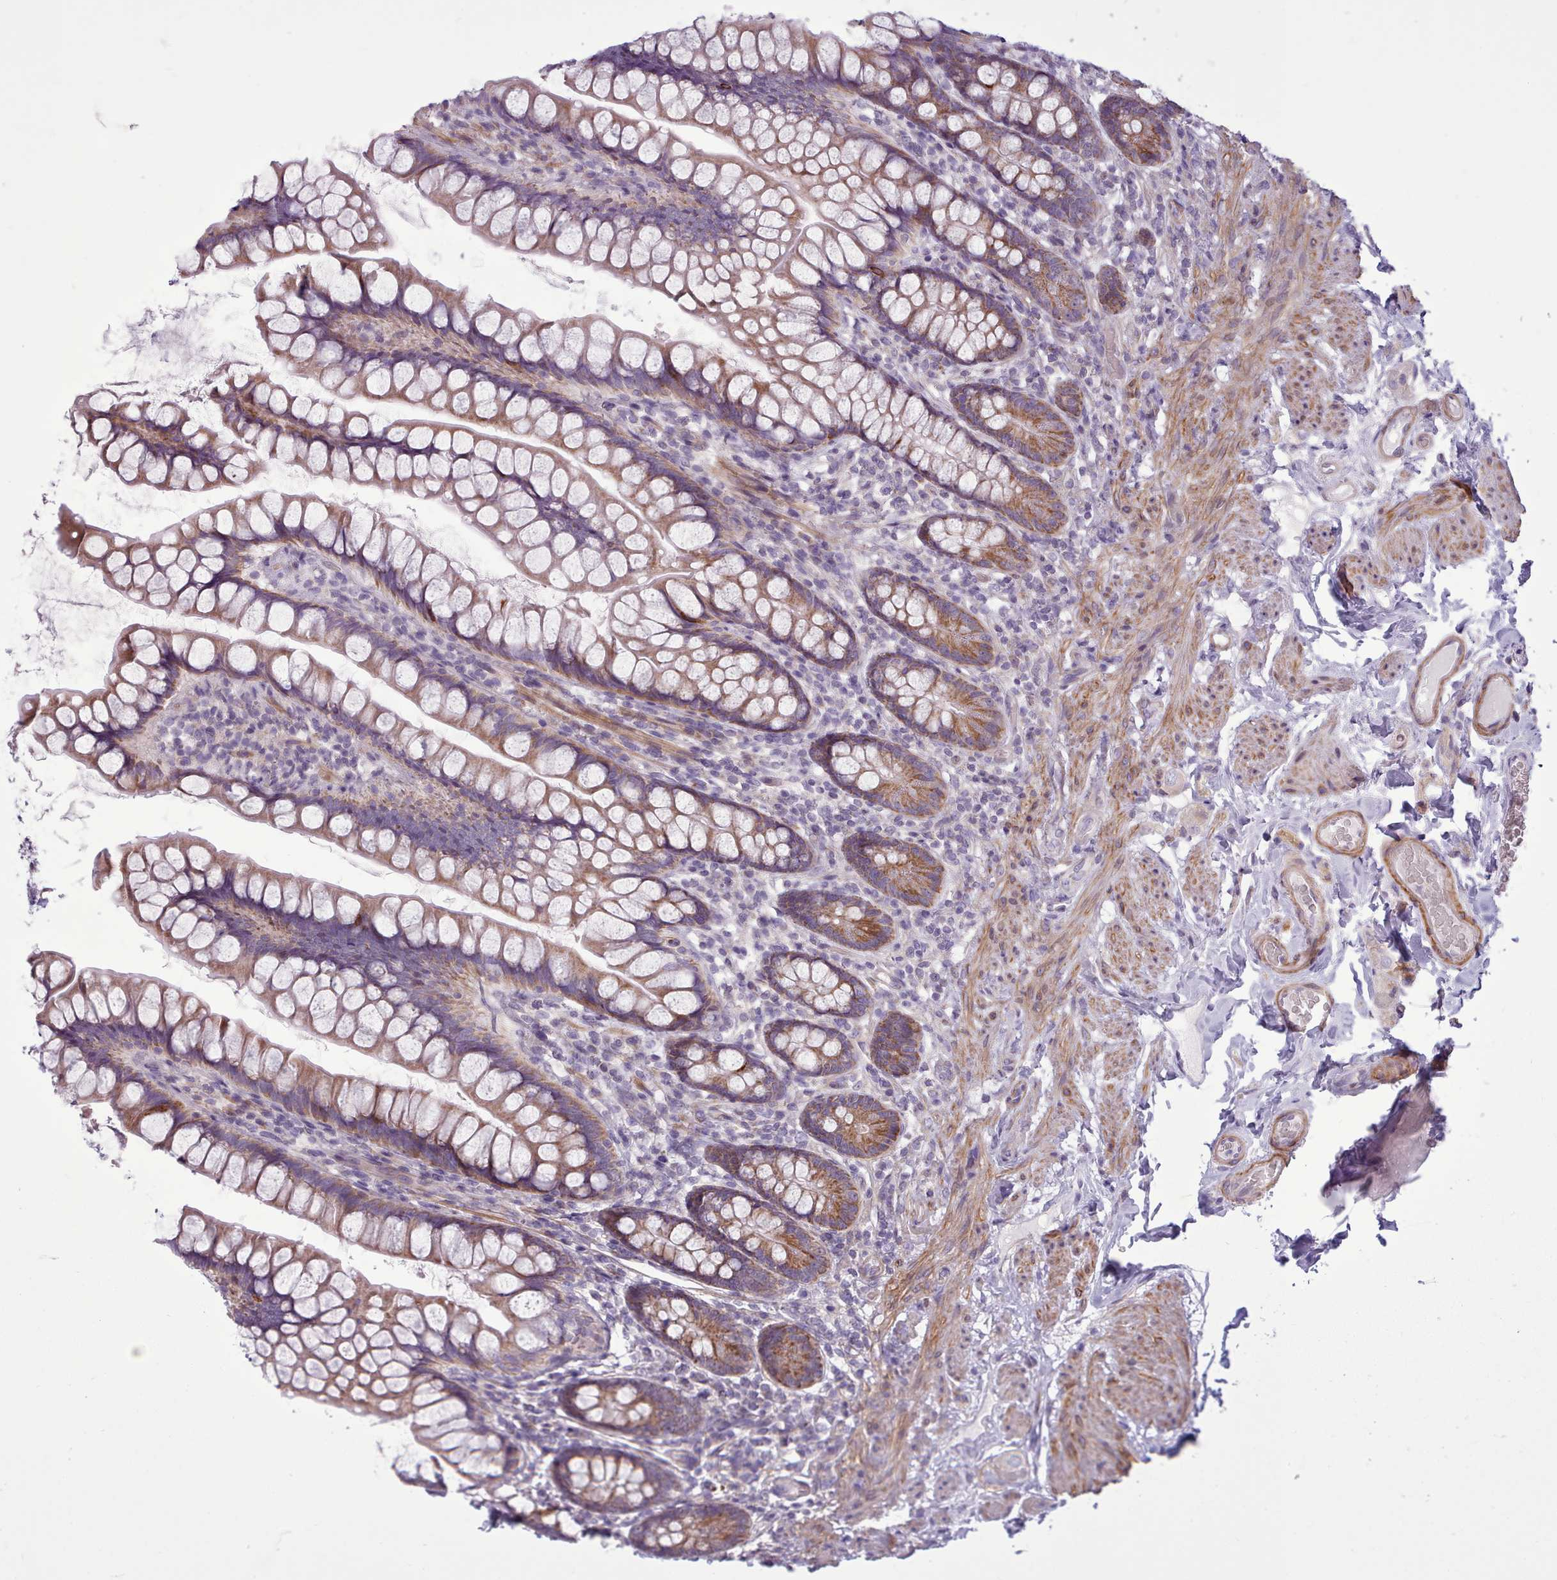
{"staining": {"intensity": "moderate", "quantity": ">75%", "location": "cytoplasmic/membranous"}, "tissue": "small intestine", "cell_type": "Glandular cells", "image_type": "normal", "snomed": [{"axis": "morphology", "description": "Normal tissue, NOS"}, {"axis": "topography", "description": "Small intestine"}], "caption": "Glandular cells exhibit medium levels of moderate cytoplasmic/membranous staining in approximately >75% of cells in benign human small intestine. (IHC, brightfield microscopy, high magnification).", "gene": "AVL9", "patient": {"sex": "male", "age": 70}}